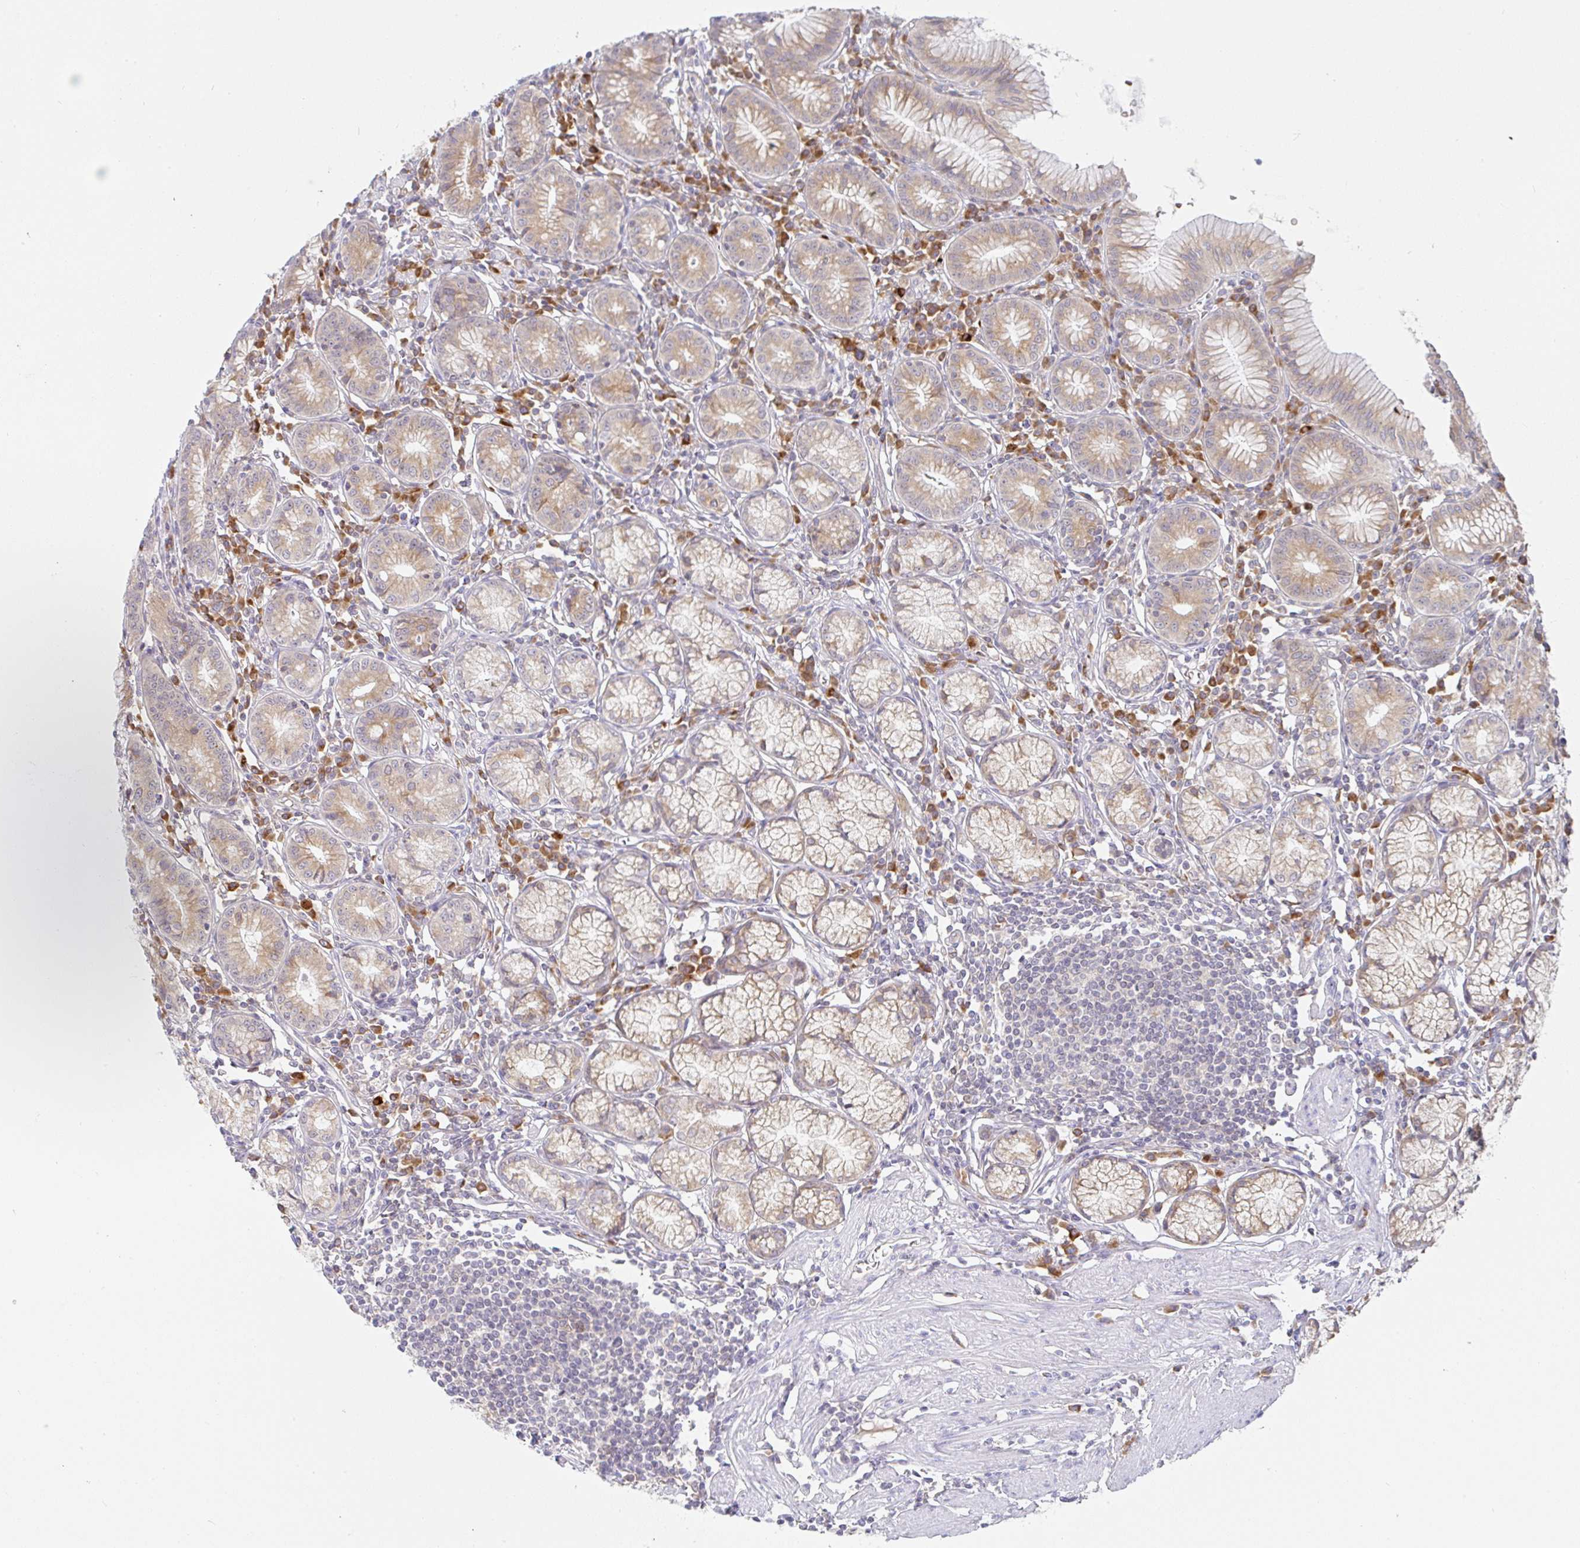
{"staining": {"intensity": "moderate", "quantity": ">75%", "location": "cytoplasmic/membranous"}, "tissue": "stomach", "cell_type": "Glandular cells", "image_type": "normal", "snomed": [{"axis": "morphology", "description": "Normal tissue, NOS"}, {"axis": "topography", "description": "Stomach"}], "caption": "The micrograph demonstrates staining of unremarkable stomach, revealing moderate cytoplasmic/membranous protein expression (brown color) within glandular cells. The staining was performed using DAB, with brown indicating positive protein expression. Nuclei are stained blue with hematoxylin.", "gene": "DERL2", "patient": {"sex": "male", "age": 55}}